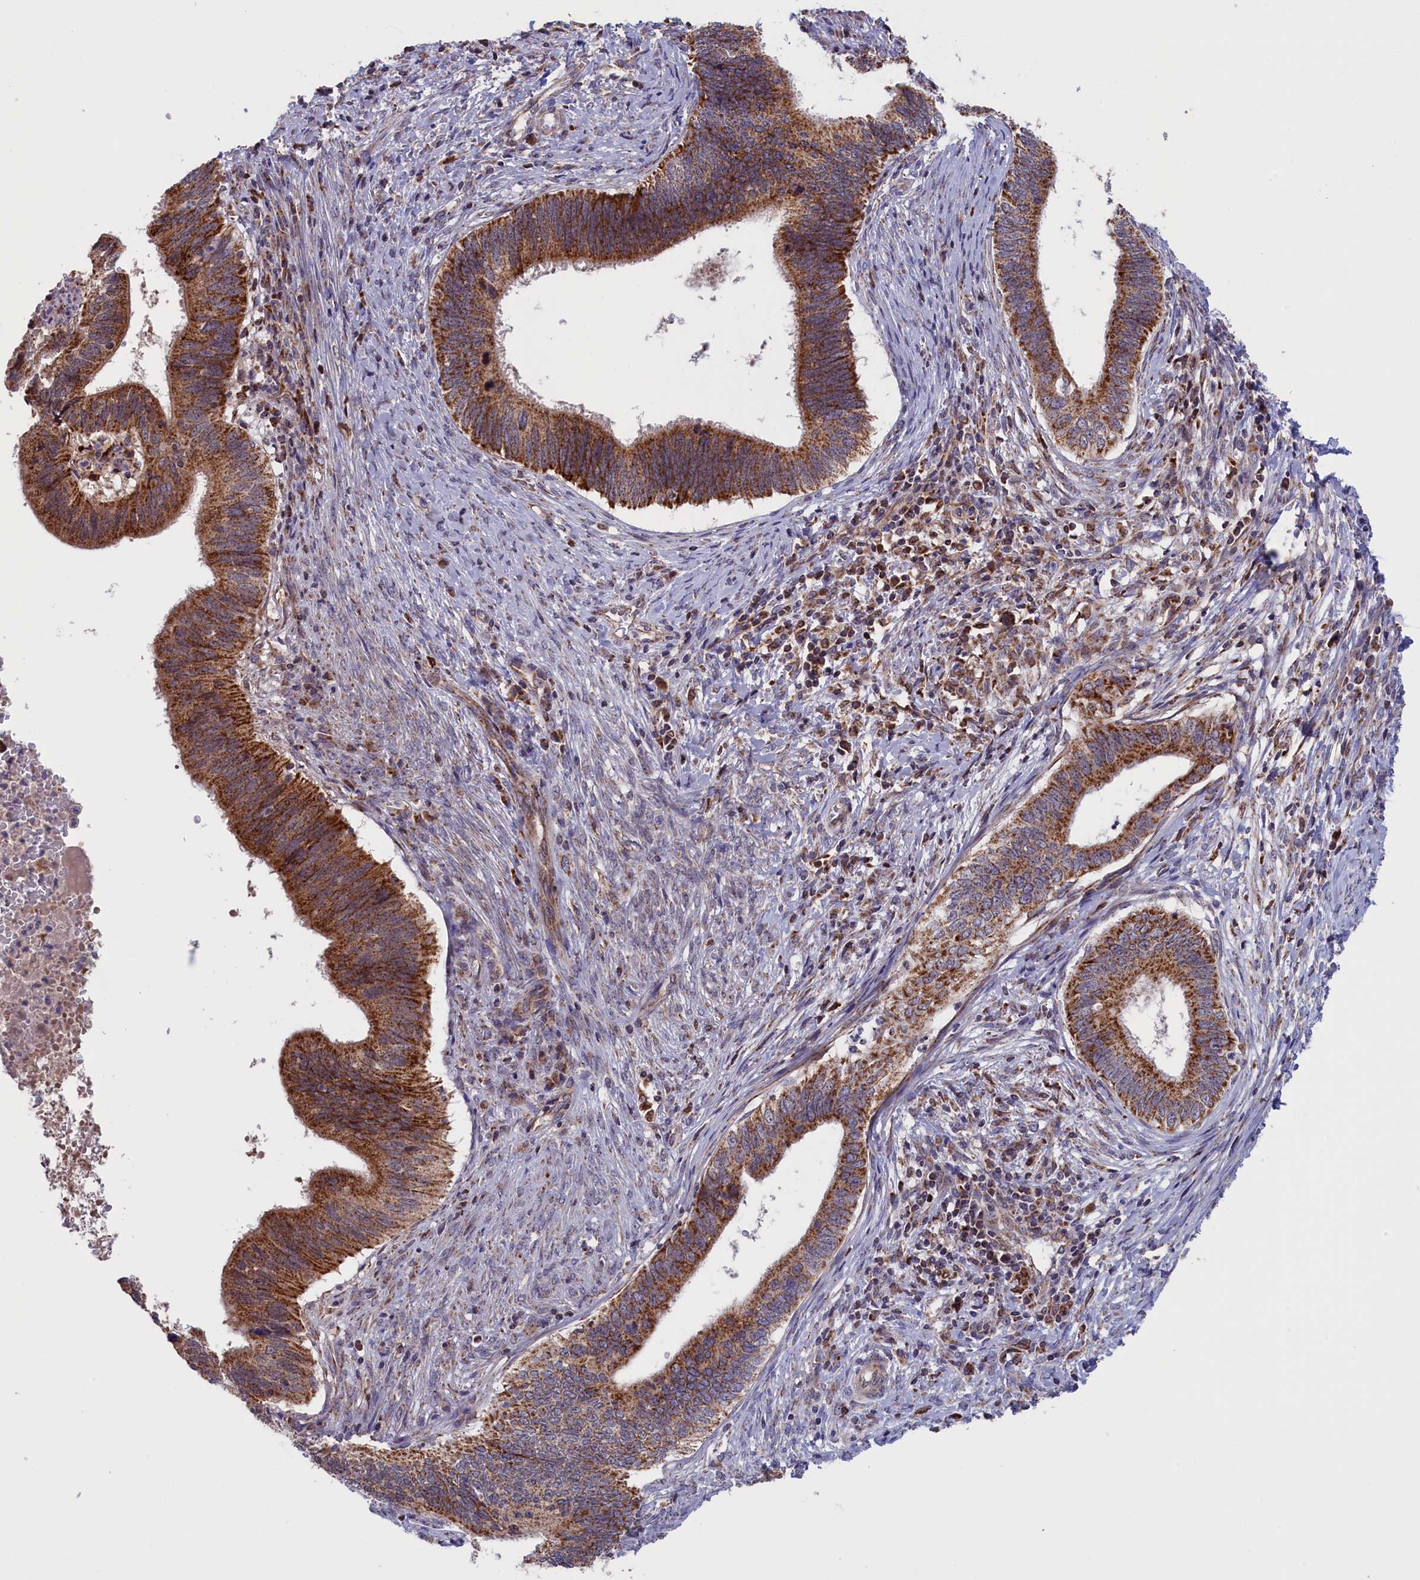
{"staining": {"intensity": "strong", "quantity": ">75%", "location": "cytoplasmic/membranous"}, "tissue": "cervical cancer", "cell_type": "Tumor cells", "image_type": "cancer", "snomed": [{"axis": "morphology", "description": "Adenocarcinoma, NOS"}, {"axis": "topography", "description": "Cervix"}], "caption": "Approximately >75% of tumor cells in cervical adenocarcinoma show strong cytoplasmic/membranous protein staining as visualized by brown immunohistochemical staining.", "gene": "TIMM44", "patient": {"sex": "female", "age": 42}}